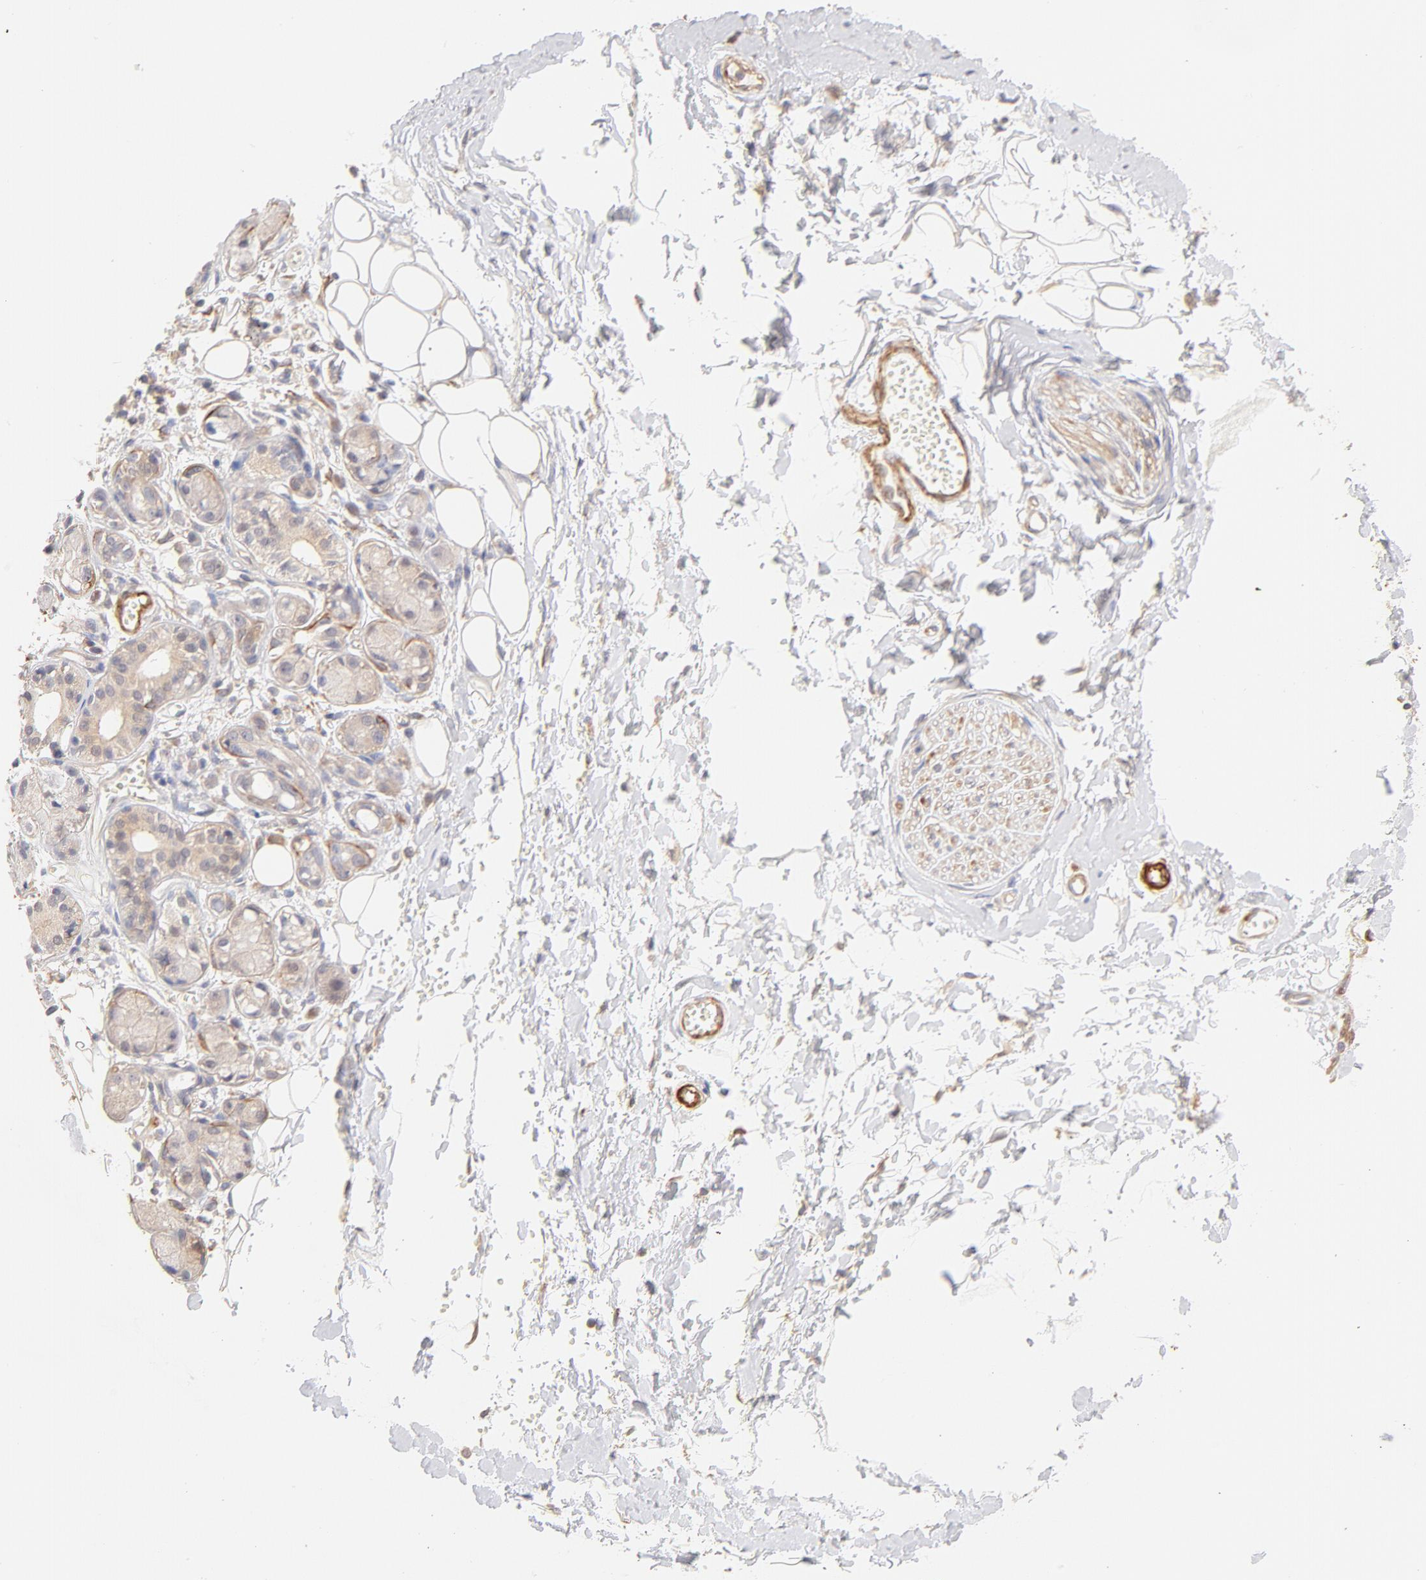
{"staining": {"intensity": "negative", "quantity": "none", "location": "none"}, "tissue": "adipose tissue", "cell_type": "Adipocytes", "image_type": "normal", "snomed": [{"axis": "morphology", "description": "Normal tissue, NOS"}, {"axis": "morphology", "description": "Inflammation, NOS"}, {"axis": "topography", "description": "Salivary gland"}, {"axis": "topography", "description": "Peripheral nerve tissue"}], "caption": "Adipocytes show no significant protein expression in unremarkable adipose tissue. The staining was performed using DAB to visualize the protein expression in brown, while the nuclei were stained in blue with hematoxylin (Magnification: 20x).", "gene": "LDLRAP1", "patient": {"sex": "female", "age": 75}}